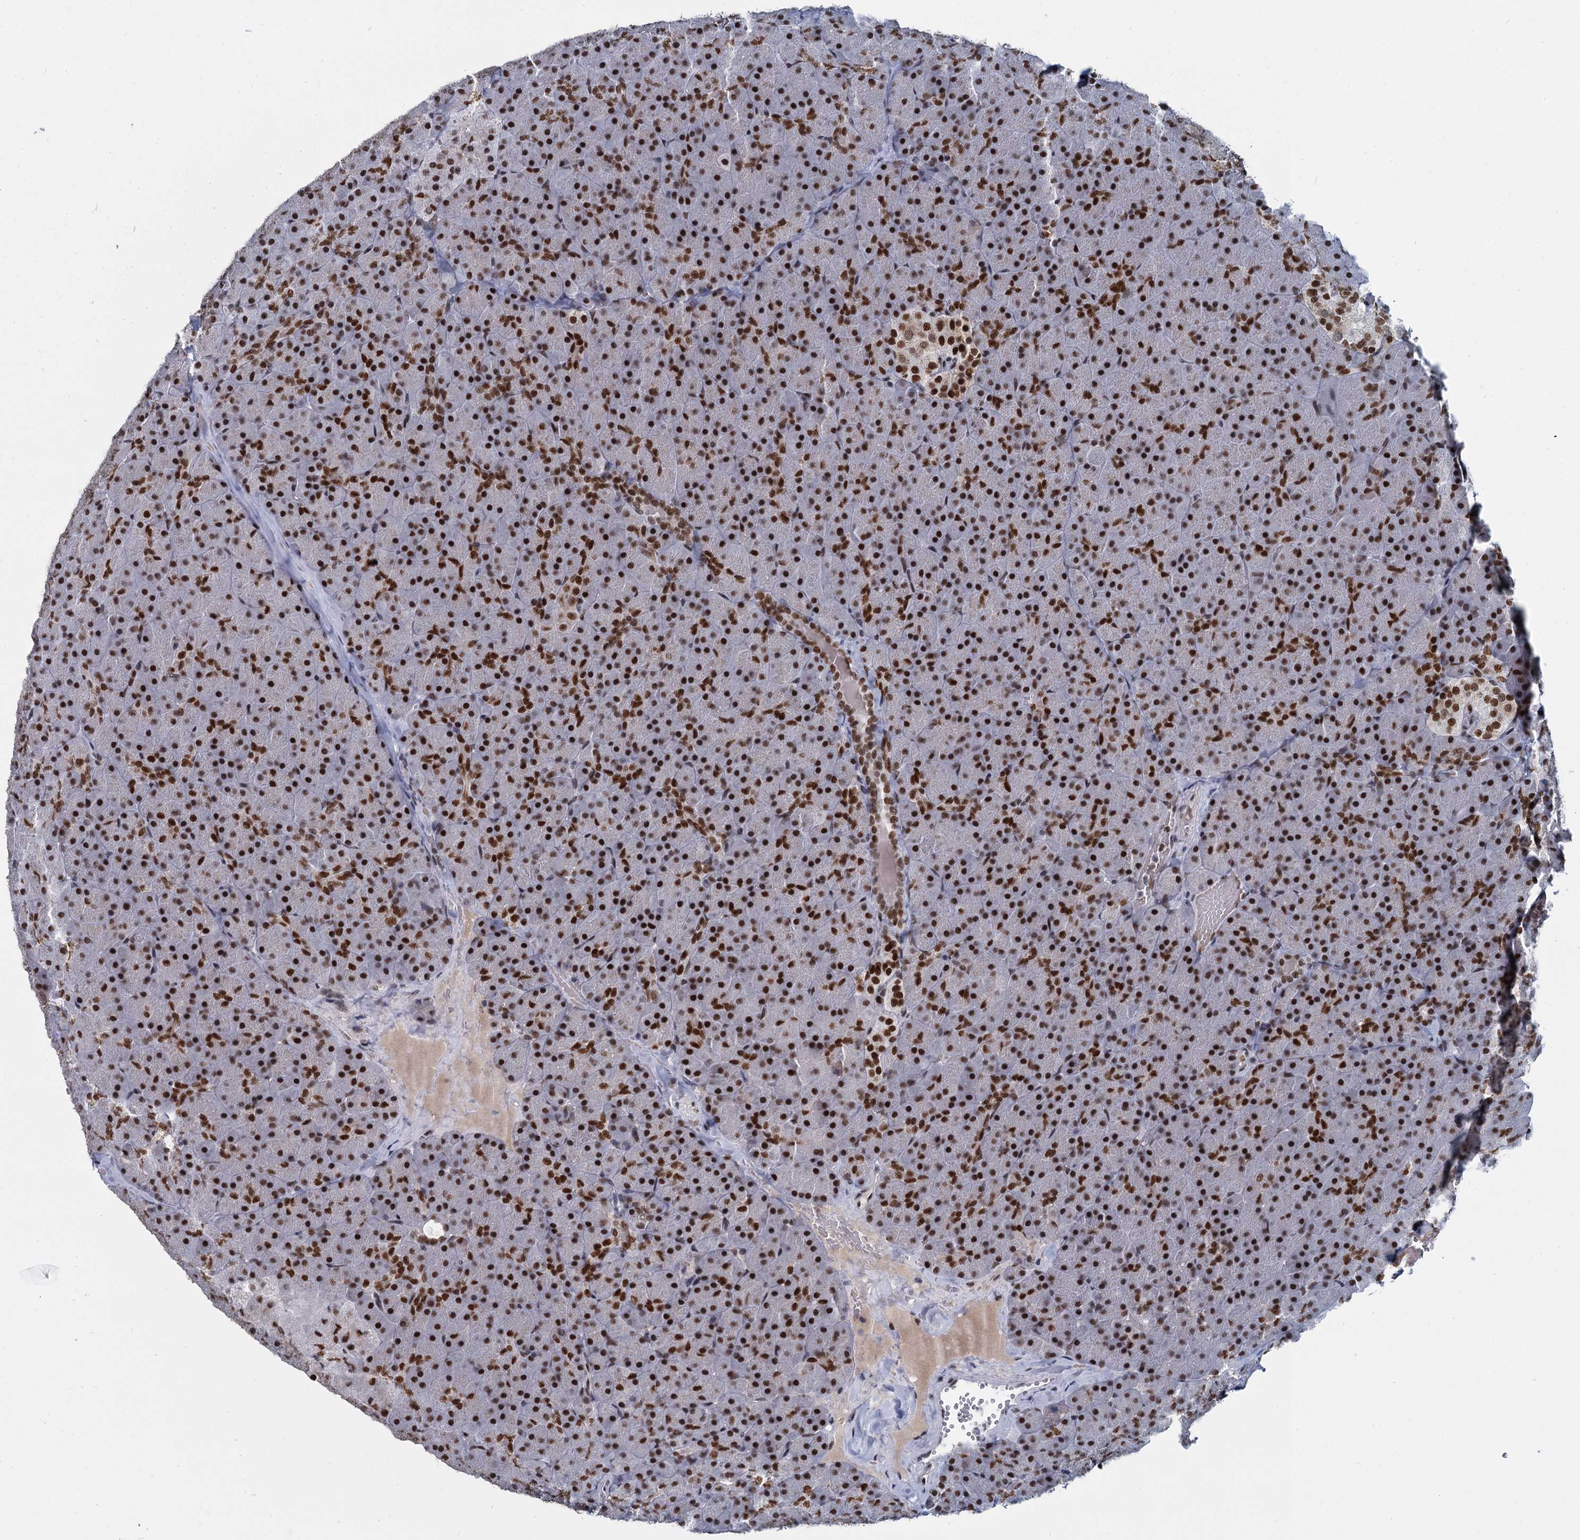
{"staining": {"intensity": "strong", "quantity": ">75%", "location": "nuclear"}, "tissue": "pancreas", "cell_type": "Exocrine glandular cells", "image_type": "normal", "snomed": [{"axis": "morphology", "description": "Normal tissue, NOS"}, {"axis": "topography", "description": "Pancreas"}], "caption": "This histopathology image displays IHC staining of unremarkable human pancreas, with high strong nuclear staining in about >75% of exocrine glandular cells.", "gene": "RPRD1A", "patient": {"sex": "male", "age": 36}}